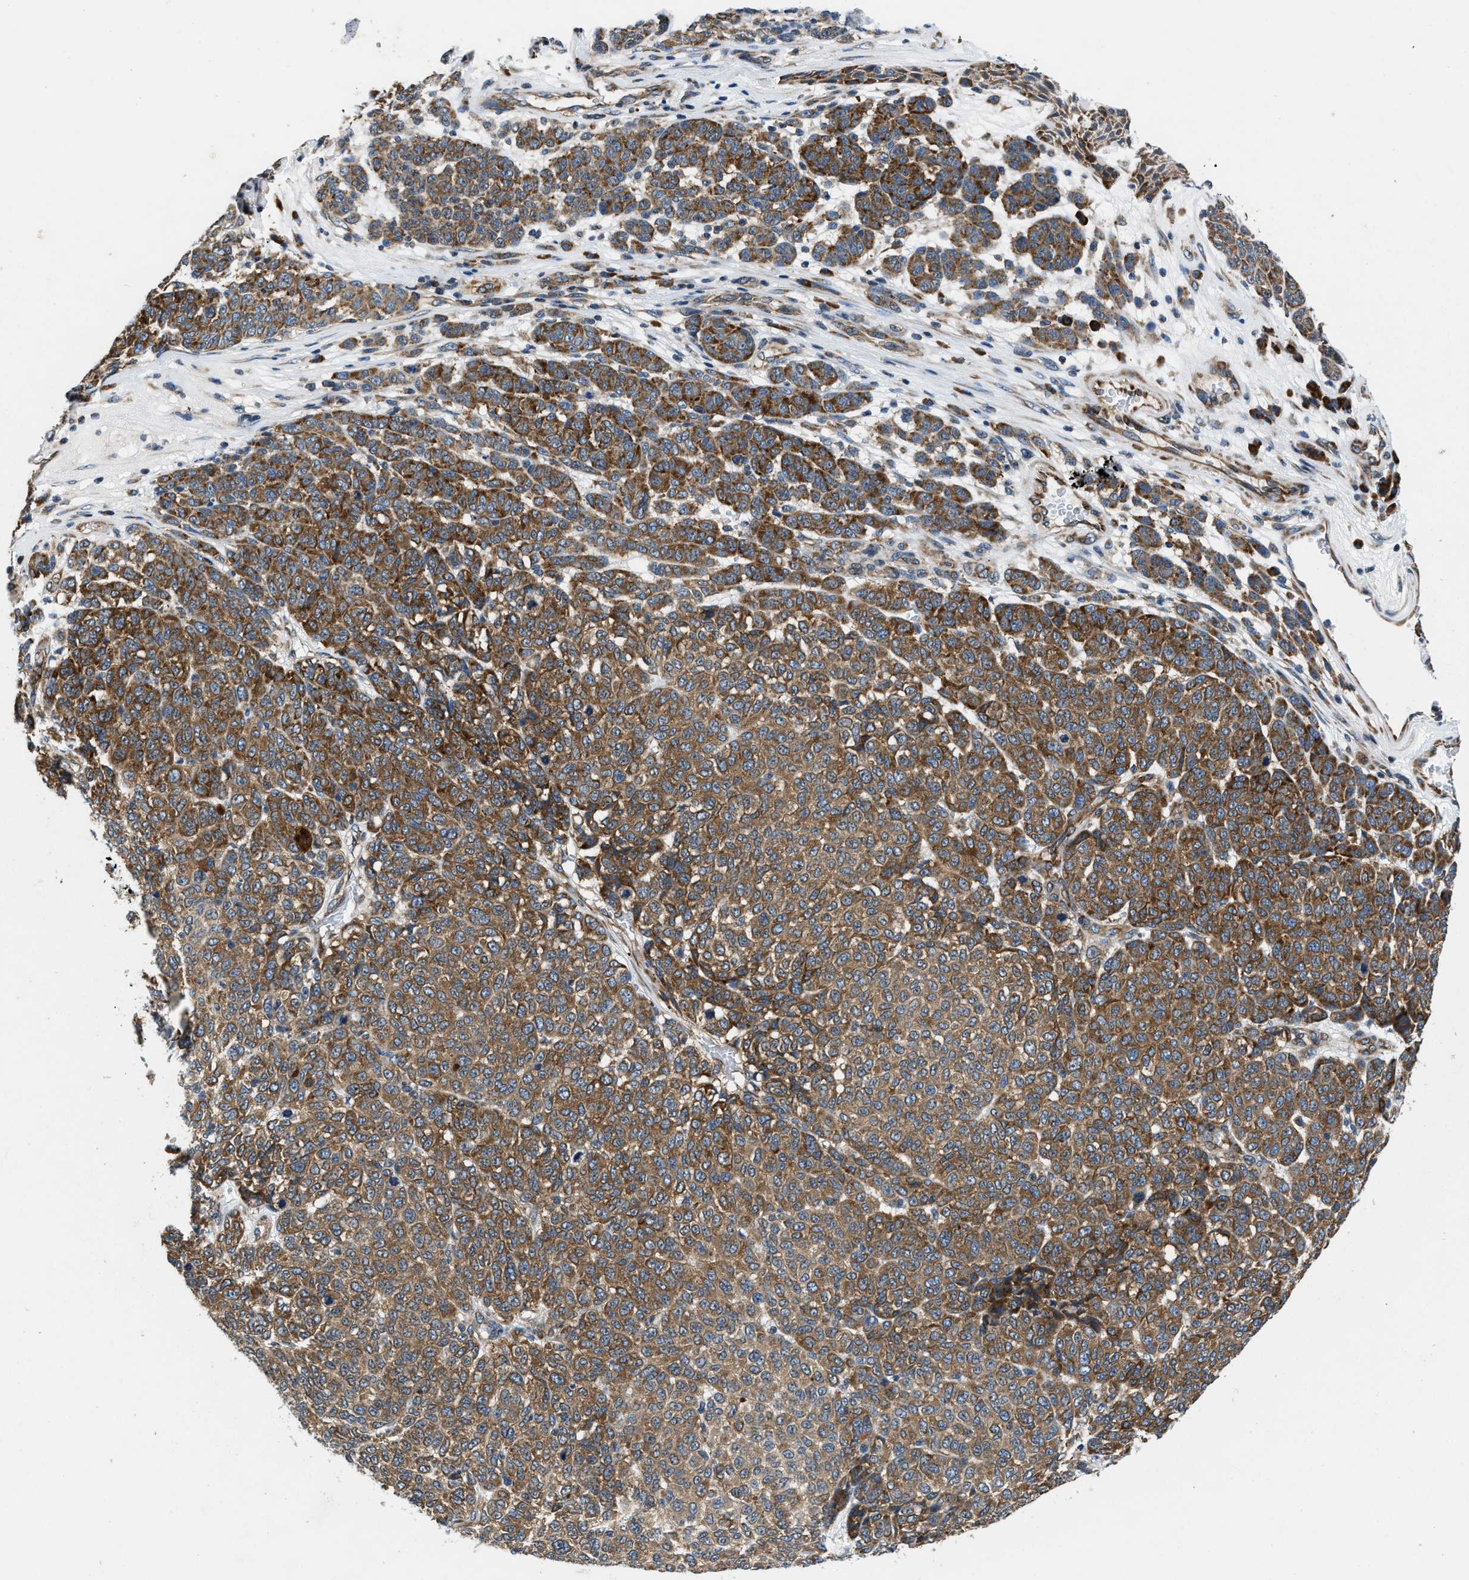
{"staining": {"intensity": "strong", "quantity": ">75%", "location": "cytoplasmic/membranous"}, "tissue": "melanoma", "cell_type": "Tumor cells", "image_type": "cancer", "snomed": [{"axis": "morphology", "description": "Malignant melanoma, NOS"}, {"axis": "topography", "description": "Skin"}], "caption": "Immunohistochemistry of malignant melanoma exhibits high levels of strong cytoplasmic/membranous staining in approximately >75% of tumor cells. Nuclei are stained in blue.", "gene": "PA2G4", "patient": {"sex": "male", "age": 59}}